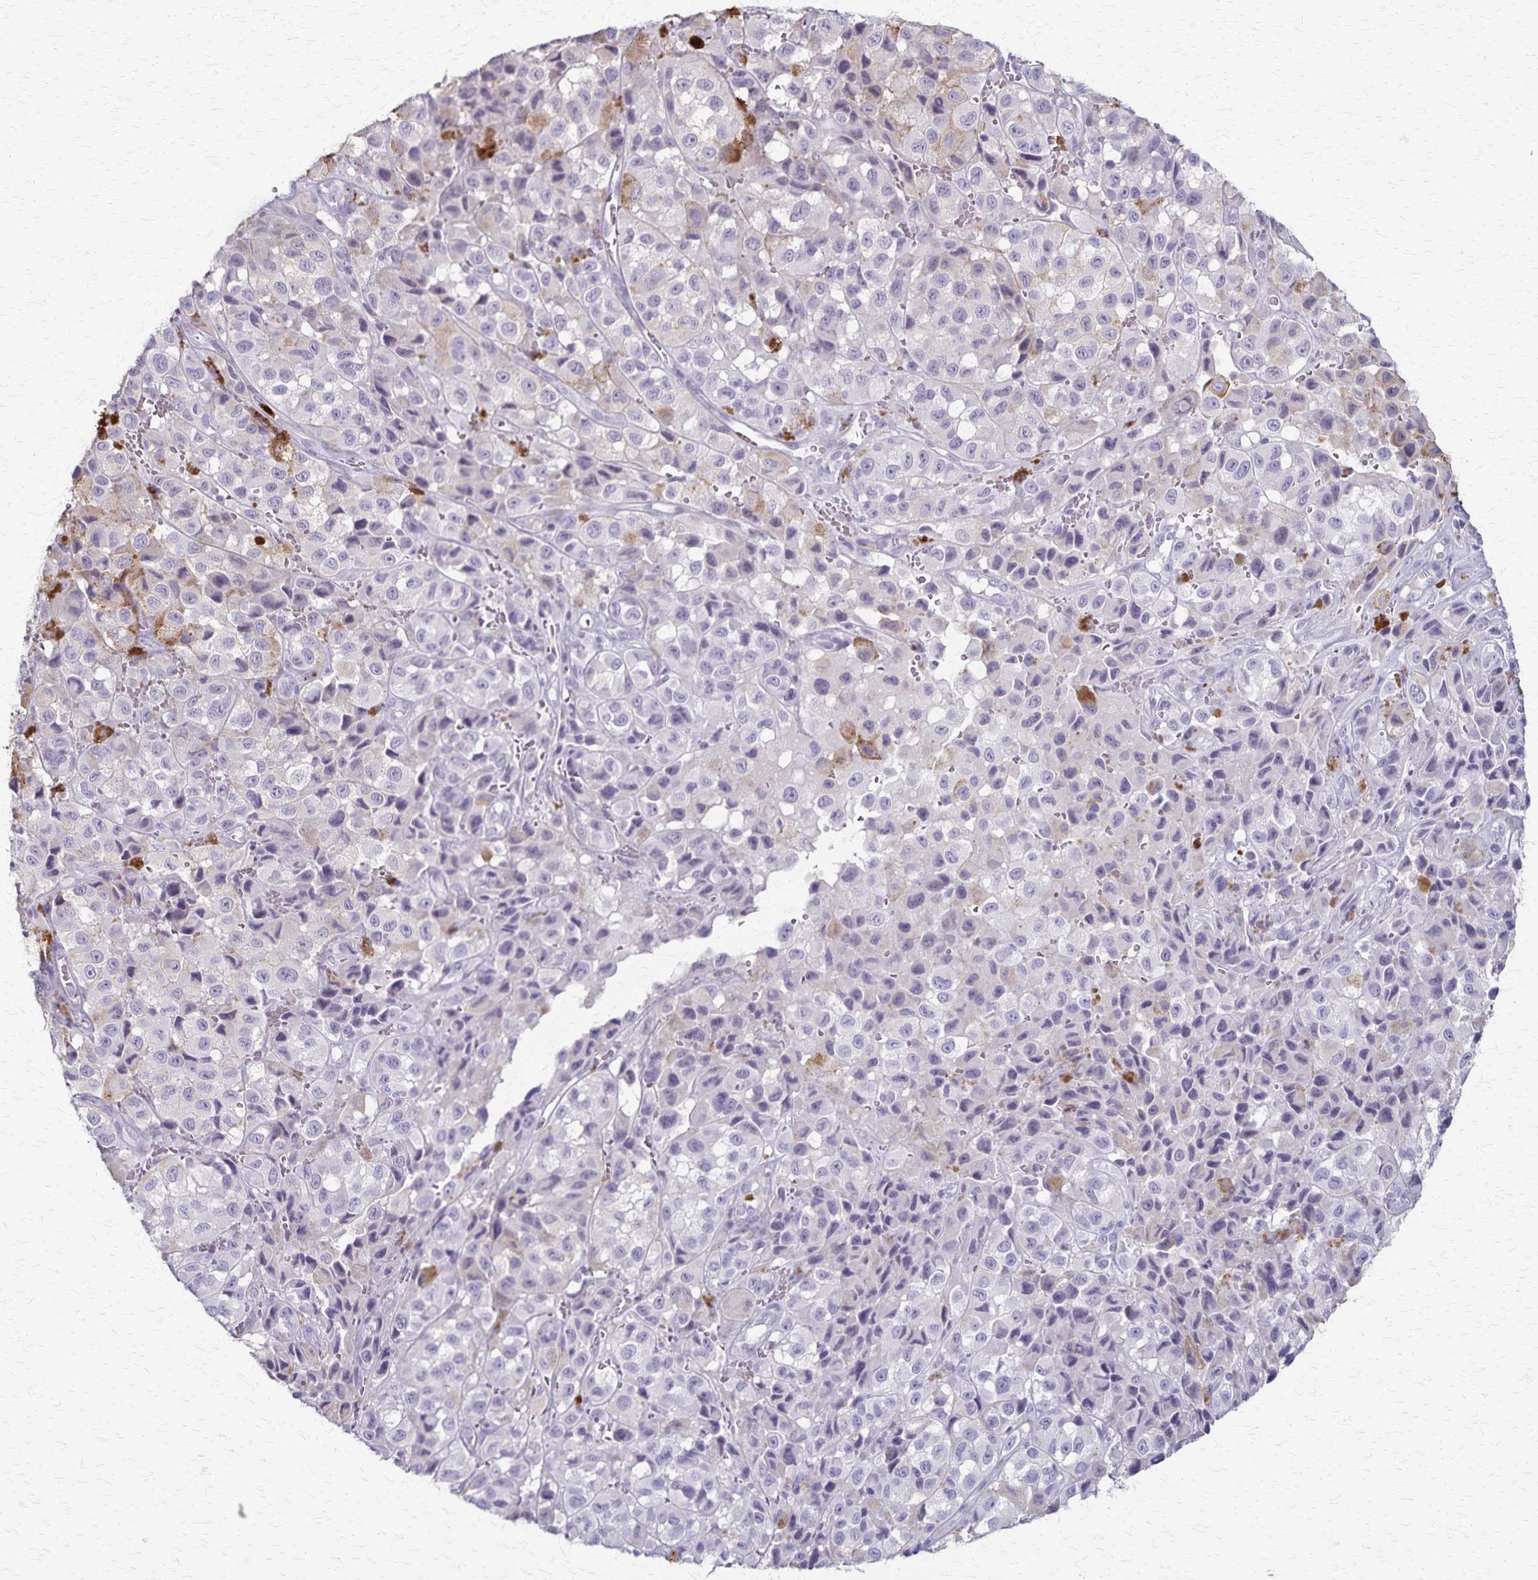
{"staining": {"intensity": "negative", "quantity": "none", "location": "none"}, "tissue": "melanoma", "cell_type": "Tumor cells", "image_type": "cancer", "snomed": [{"axis": "morphology", "description": "Malignant melanoma, NOS"}, {"axis": "topography", "description": "Skin"}], "caption": "Melanoma was stained to show a protein in brown. There is no significant staining in tumor cells. (Brightfield microscopy of DAB immunohistochemistry at high magnification).", "gene": "RASL10B", "patient": {"sex": "male", "age": 93}}